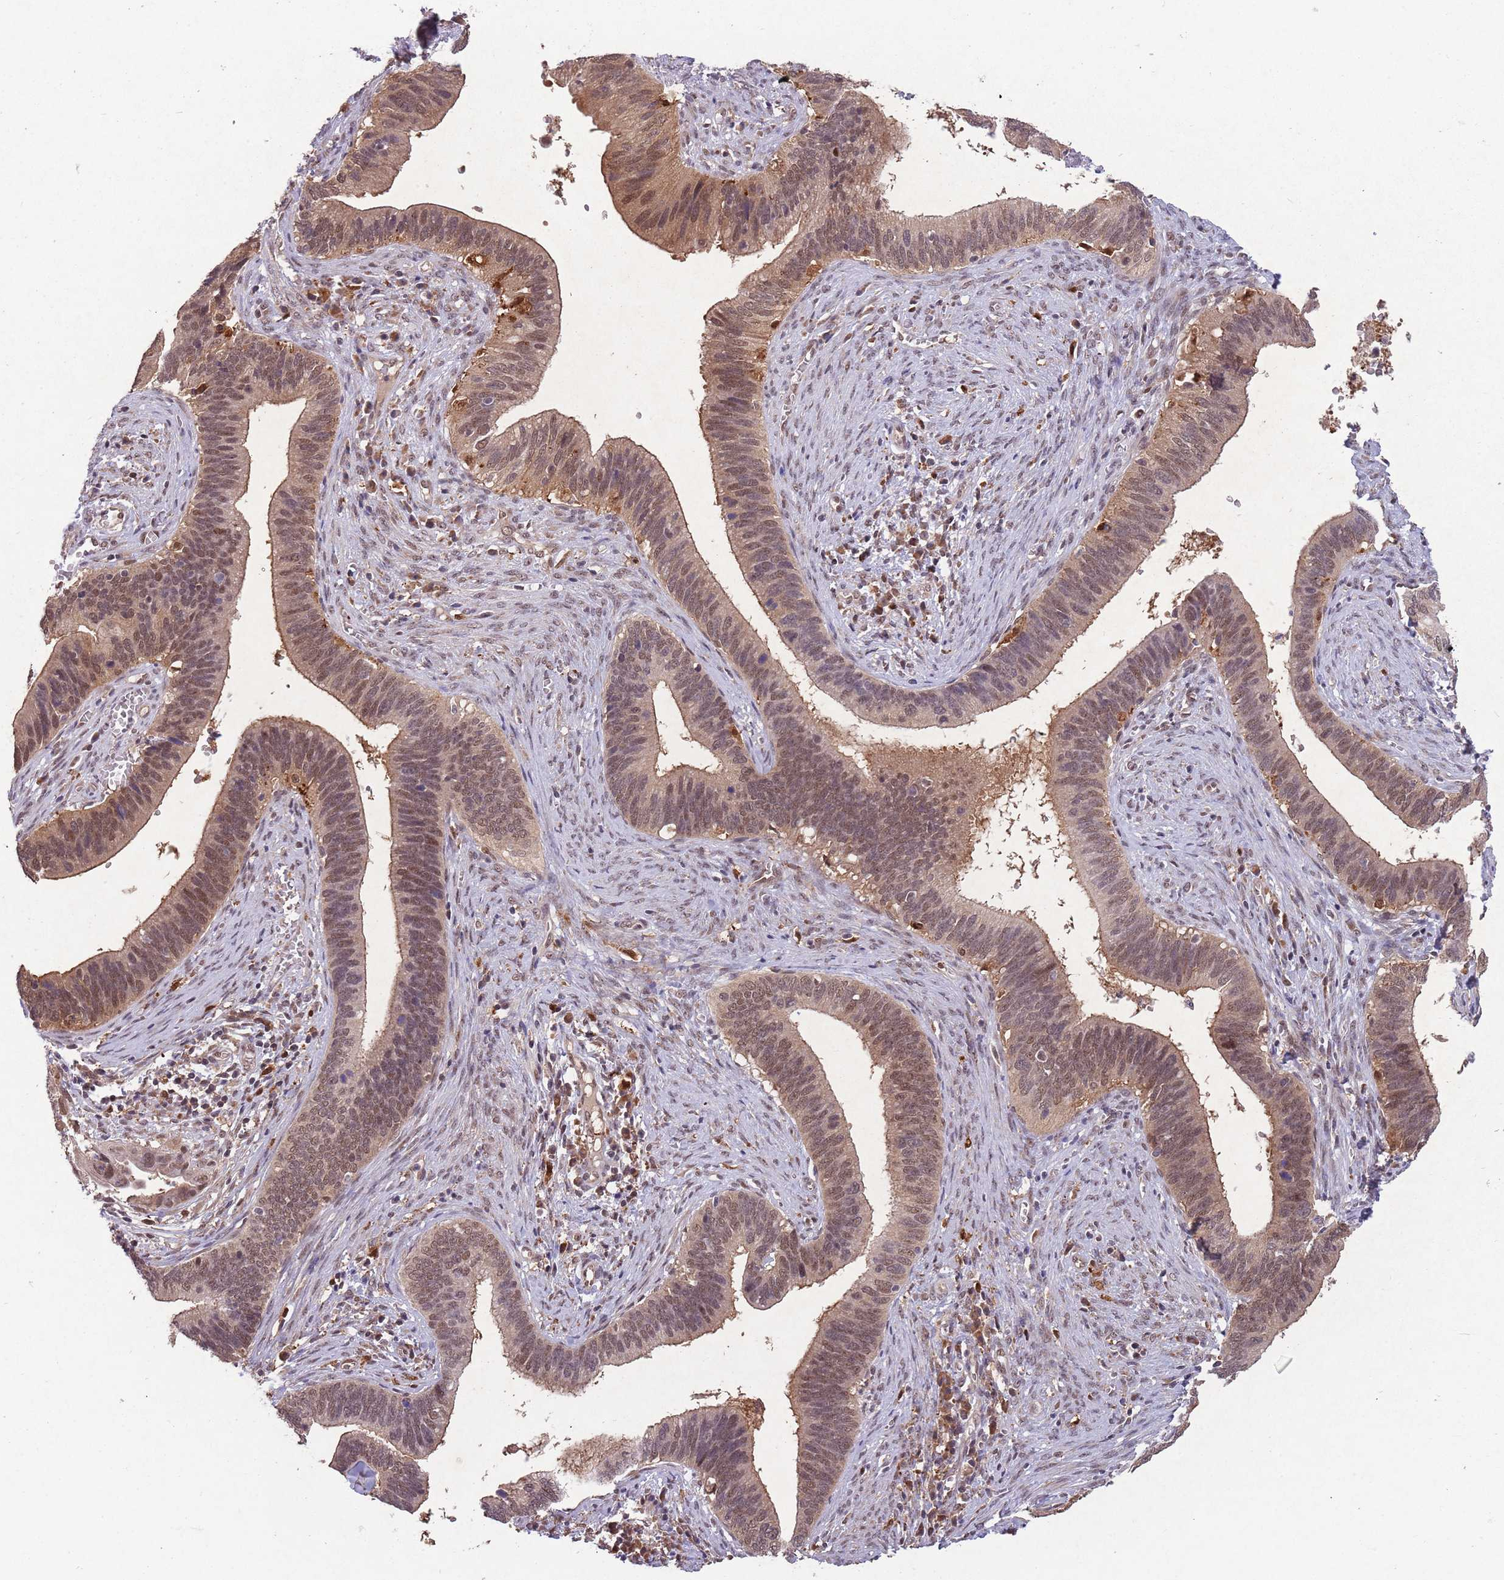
{"staining": {"intensity": "moderate", "quantity": ">75%", "location": "cytoplasmic/membranous,nuclear"}, "tissue": "cervical cancer", "cell_type": "Tumor cells", "image_type": "cancer", "snomed": [{"axis": "morphology", "description": "Adenocarcinoma, NOS"}, {"axis": "topography", "description": "Cervix"}], "caption": "Adenocarcinoma (cervical) stained with a protein marker exhibits moderate staining in tumor cells.", "gene": "ZNF639", "patient": {"sex": "female", "age": 42}}